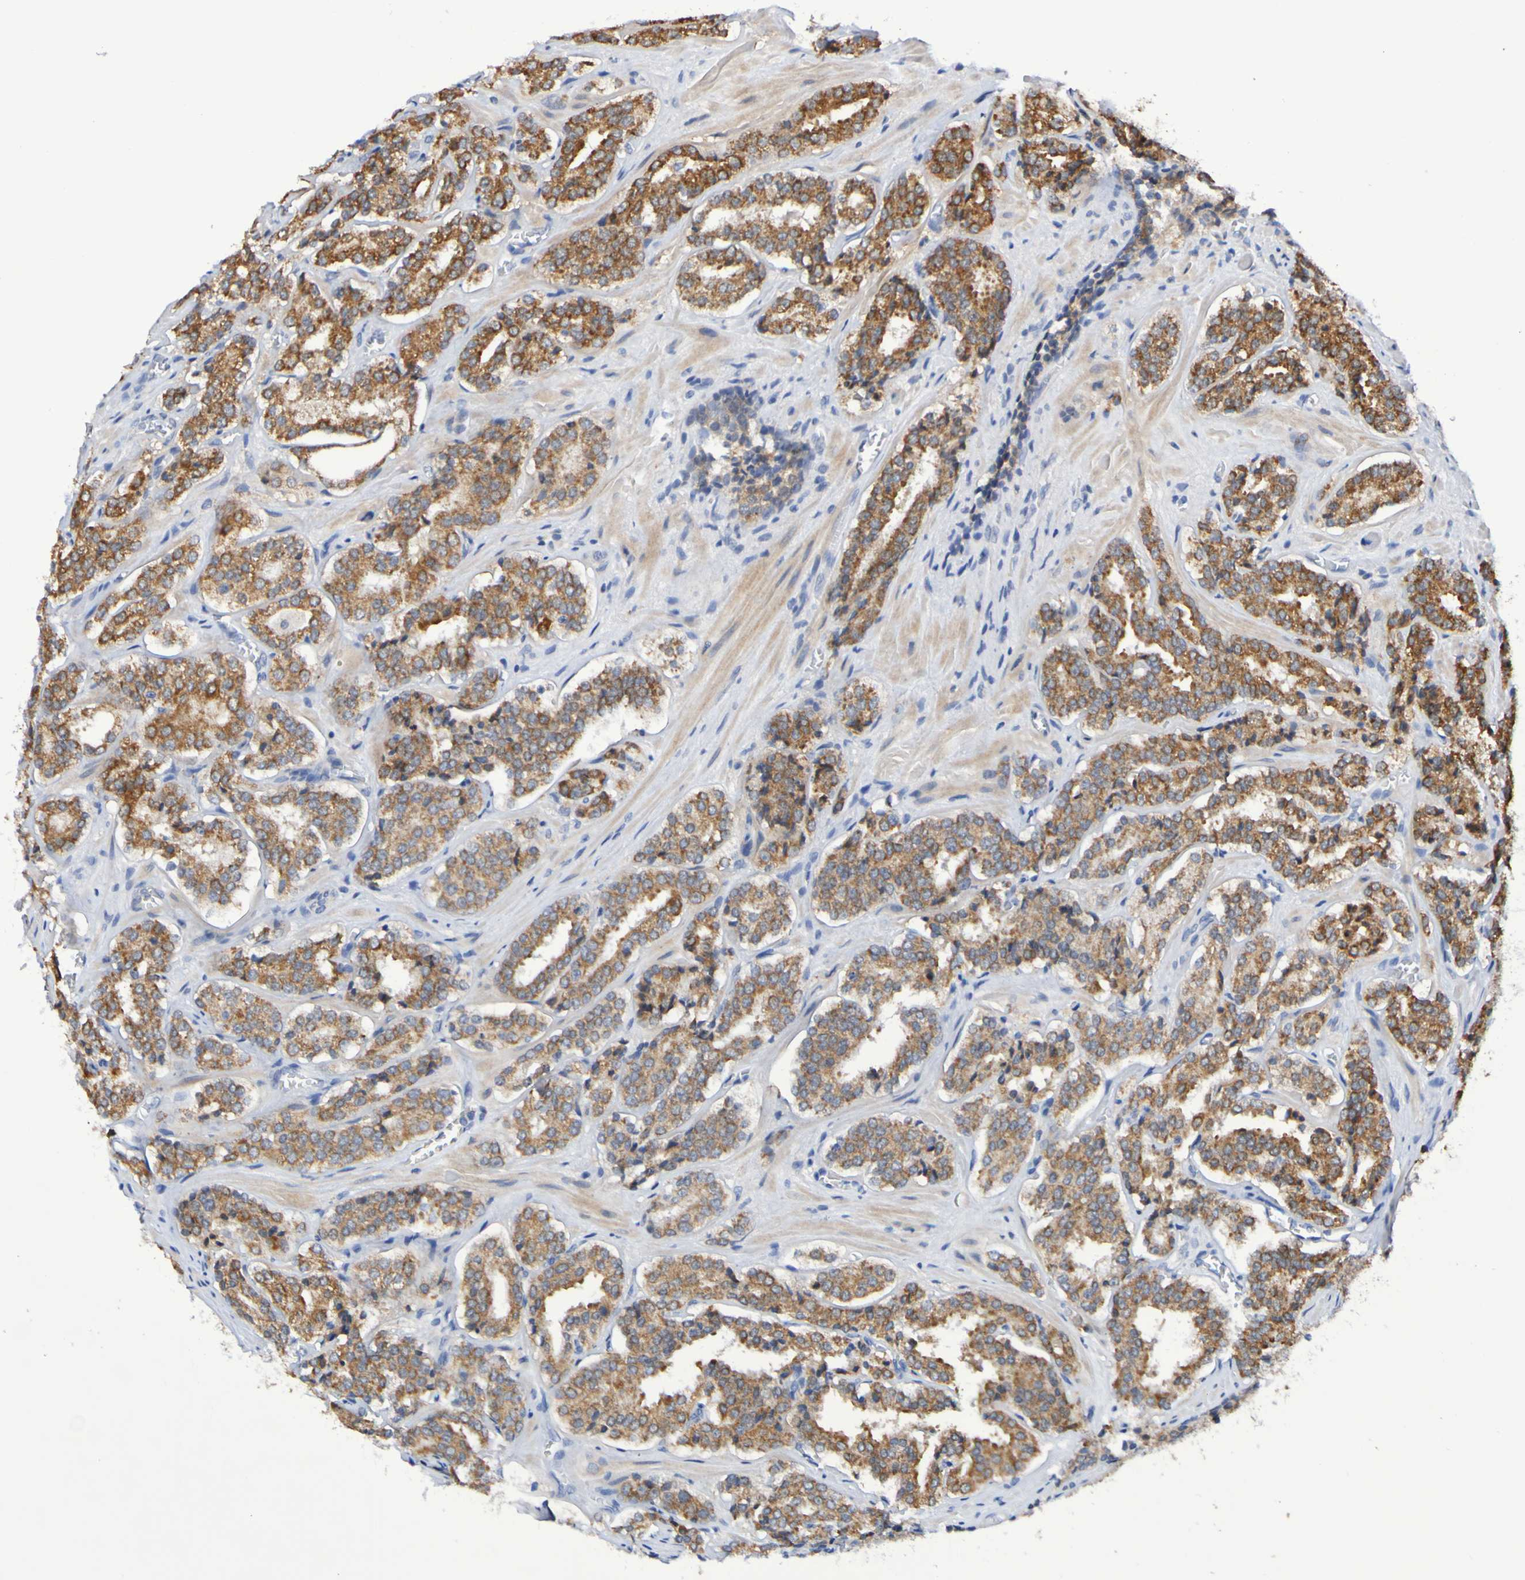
{"staining": {"intensity": "strong", "quantity": "25%-75%", "location": "cytoplasmic/membranous"}, "tissue": "prostate cancer", "cell_type": "Tumor cells", "image_type": "cancer", "snomed": [{"axis": "morphology", "description": "Adenocarcinoma, High grade"}, {"axis": "topography", "description": "Prostate"}], "caption": "An image of human high-grade adenocarcinoma (prostate) stained for a protein reveals strong cytoplasmic/membranous brown staining in tumor cells.", "gene": "PTP4A2", "patient": {"sex": "male", "age": 60}}